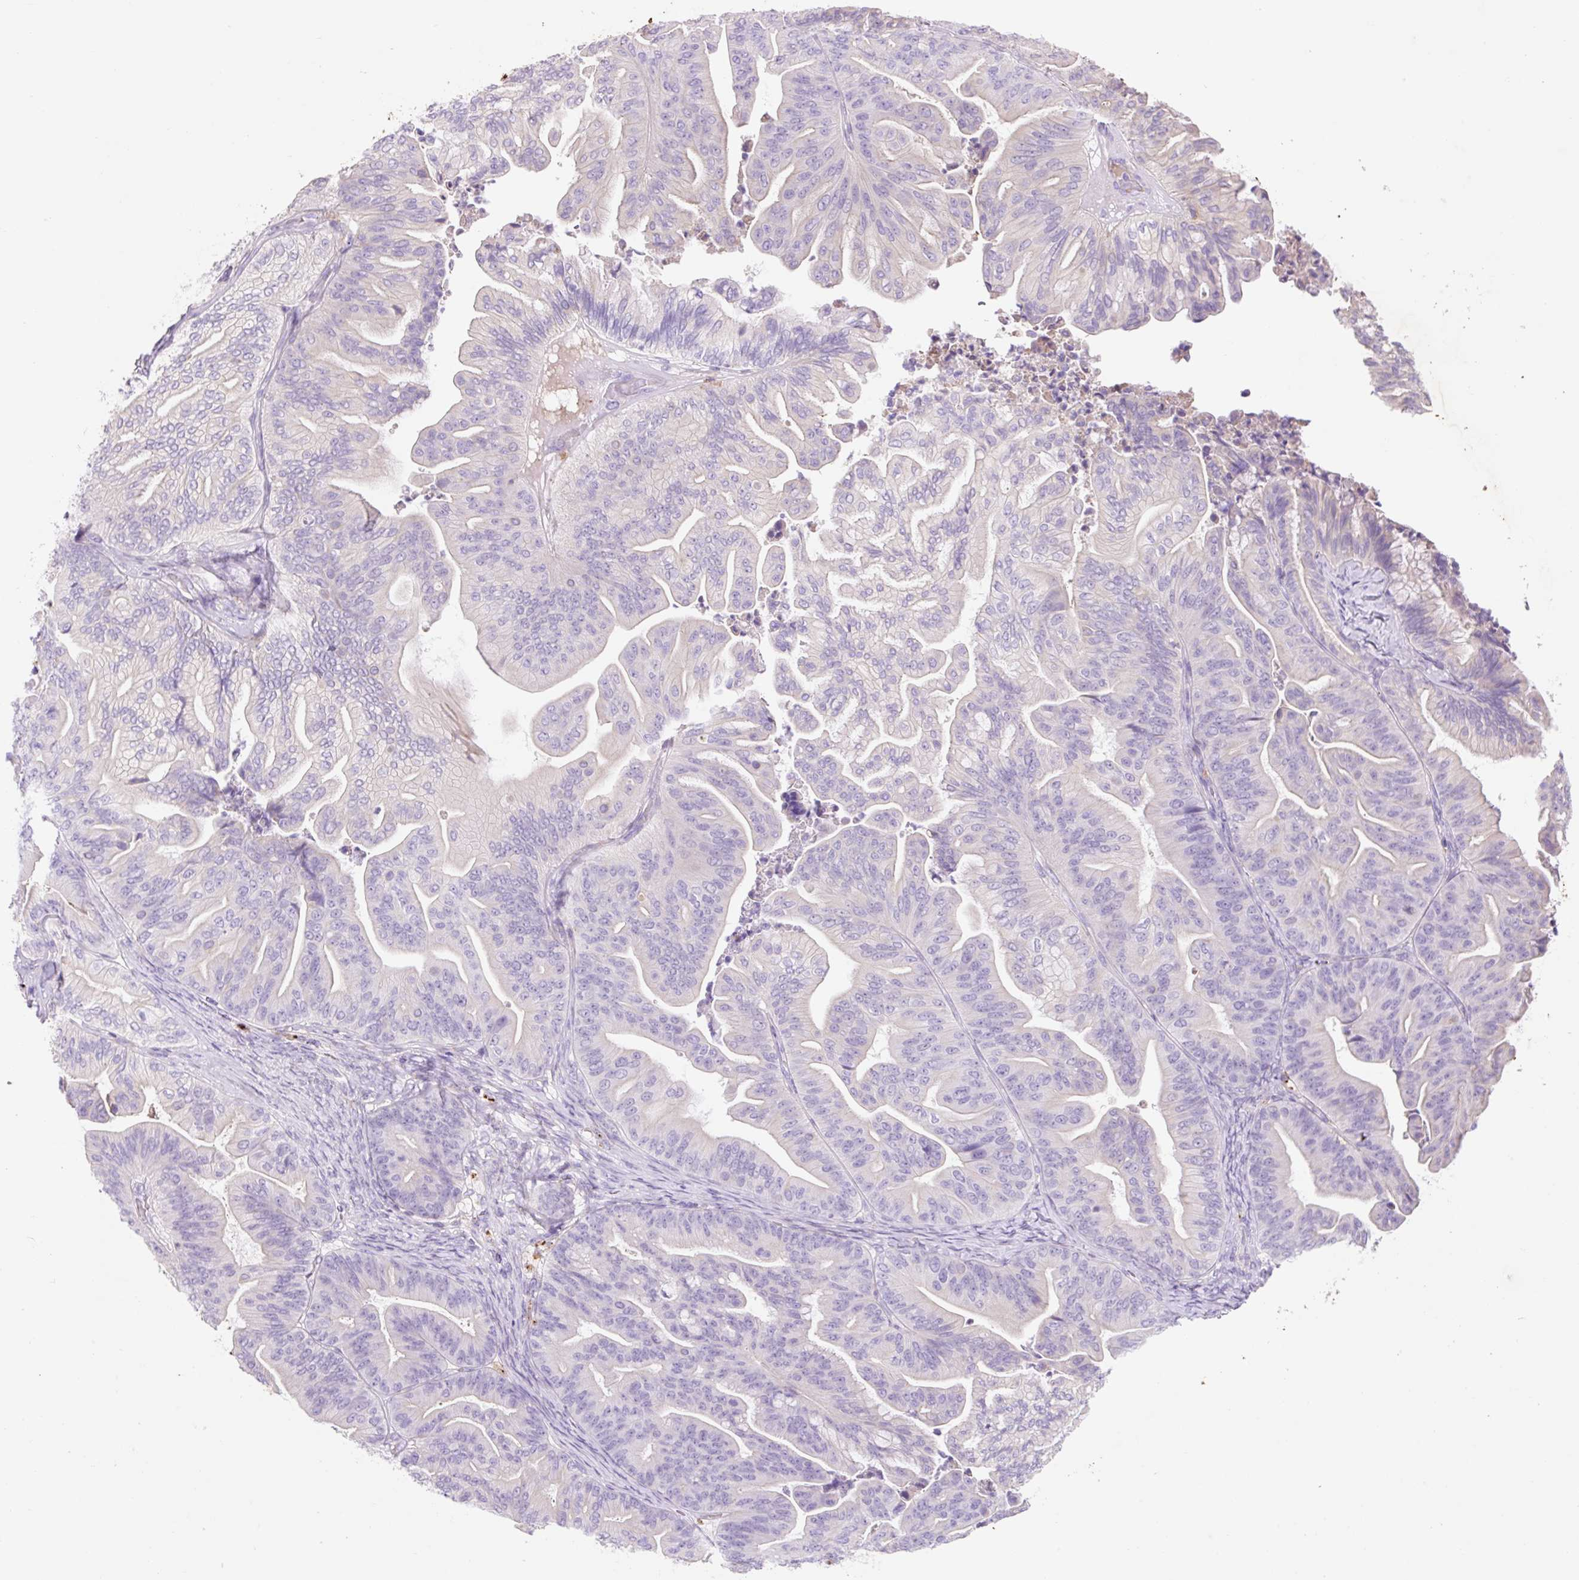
{"staining": {"intensity": "negative", "quantity": "none", "location": "none"}, "tissue": "ovarian cancer", "cell_type": "Tumor cells", "image_type": "cancer", "snomed": [{"axis": "morphology", "description": "Cystadenocarcinoma, mucinous, NOS"}, {"axis": "topography", "description": "Ovary"}], "caption": "Immunohistochemistry (IHC) of ovarian cancer (mucinous cystadenocarcinoma) shows no expression in tumor cells.", "gene": "HEXA", "patient": {"sex": "female", "age": 67}}